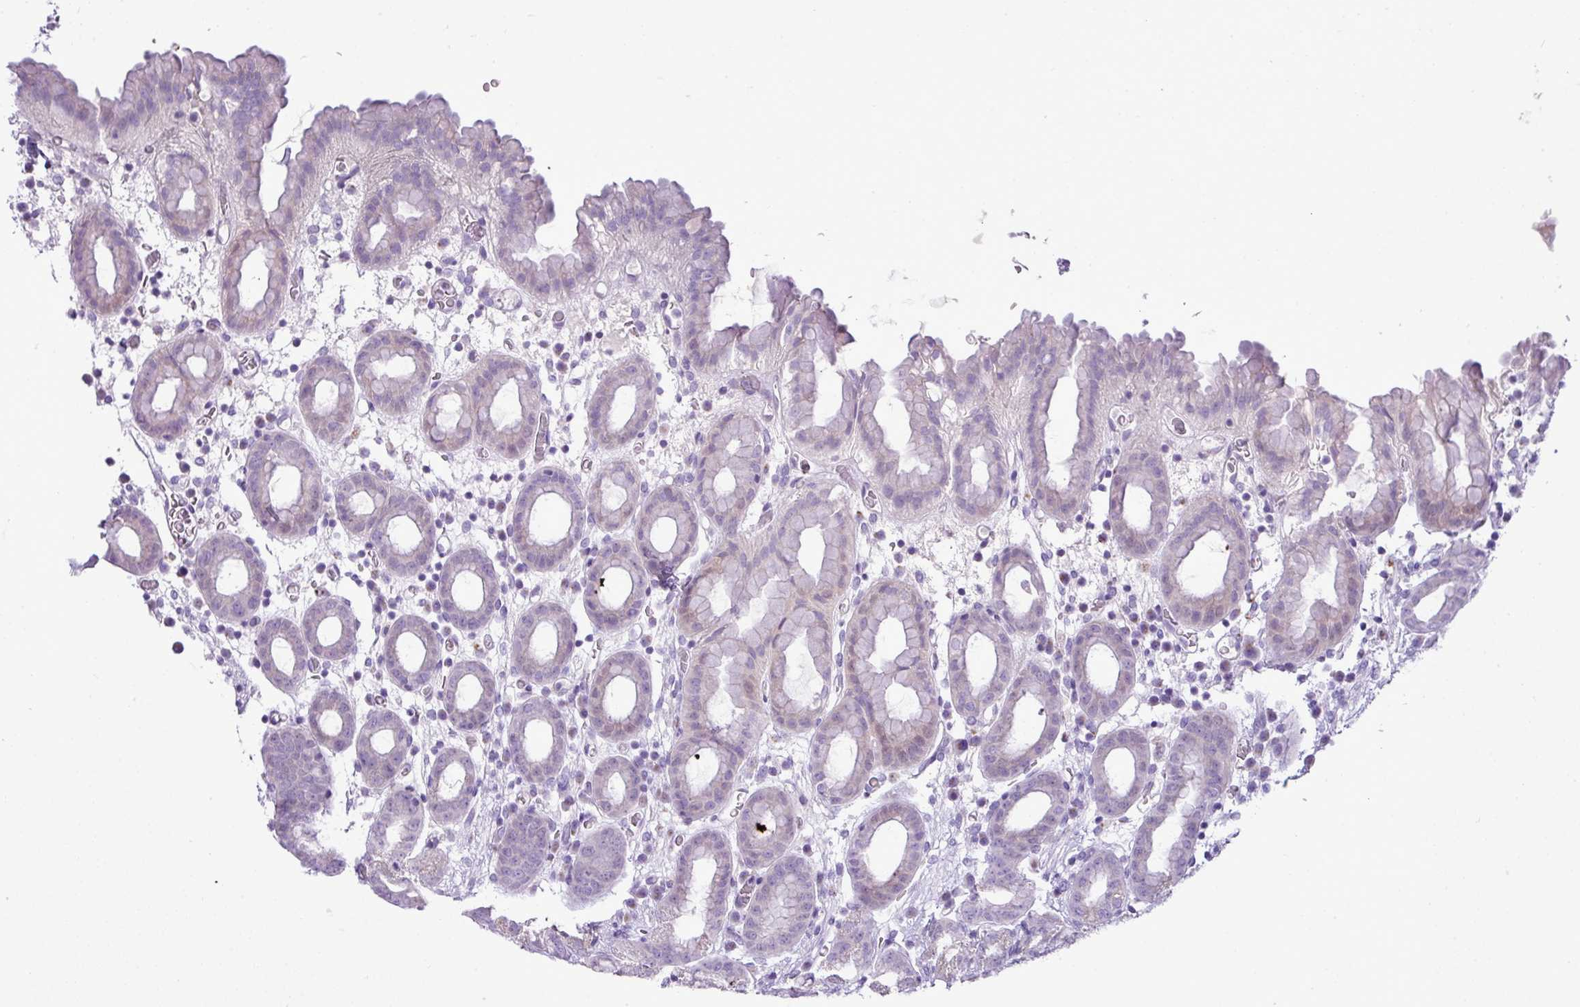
{"staining": {"intensity": "negative", "quantity": "none", "location": "none"}, "tissue": "stomach", "cell_type": "Glandular cells", "image_type": "normal", "snomed": [{"axis": "morphology", "description": "Normal tissue, NOS"}, {"axis": "topography", "description": "Stomach, upper"}, {"axis": "topography", "description": "Stomach, lower"}, {"axis": "topography", "description": "Small intestine"}], "caption": "Immunohistochemical staining of benign human stomach exhibits no significant positivity in glandular cells.", "gene": "FAM43A", "patient": {"sex": "male", "age": 68}}